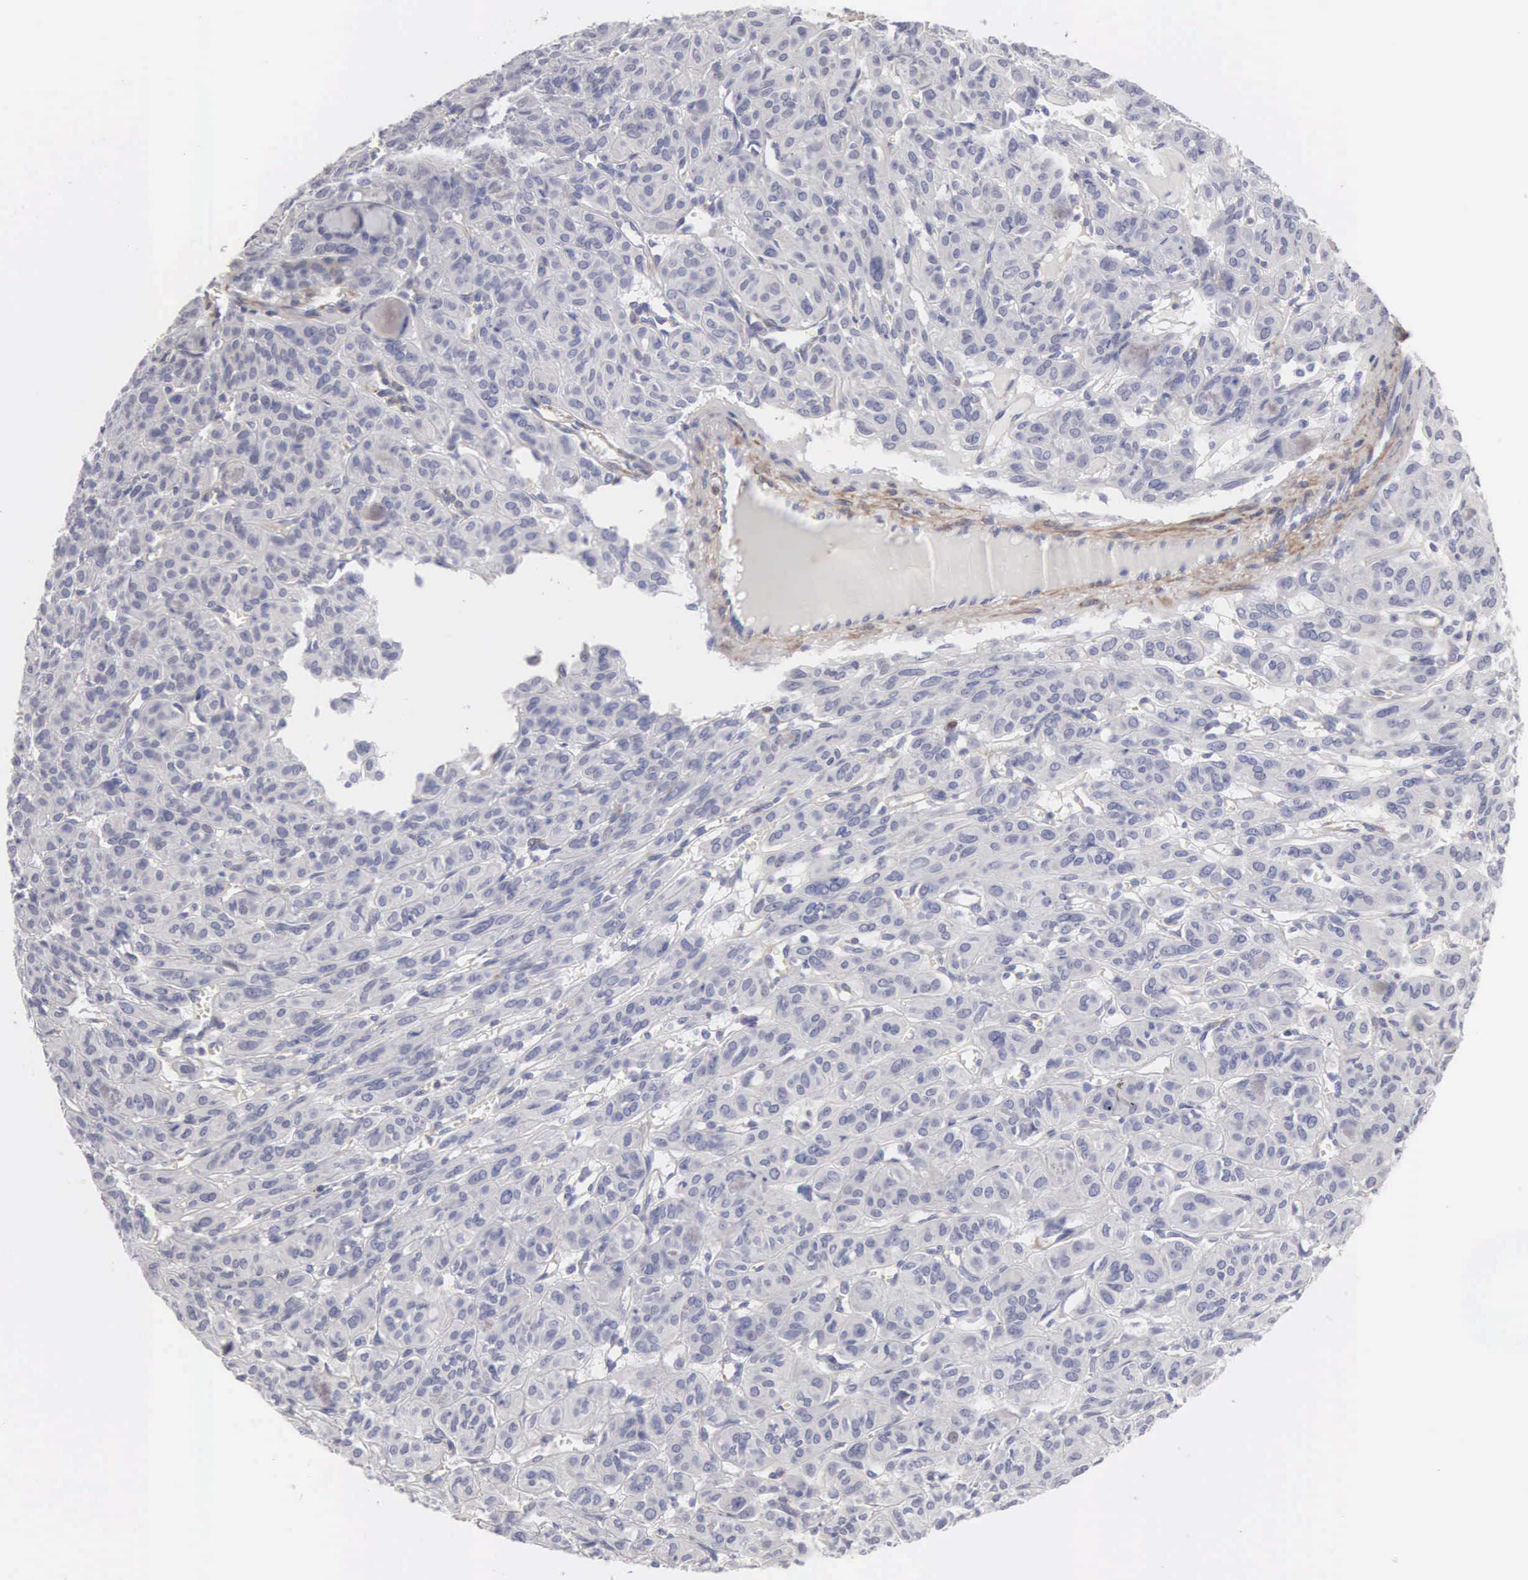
{"staining": {"intensity": "negative", "quantity": "none", "location": "none"}, "tissue": "thyroid cancer", "cell_type": "Tumor cells", "image_type": "cancer", "snomed": [{"axis": "morphology", "description": "Follicular adenoma carcinoma, NOS"}, {"axis": "topography", "description": "Thyroid gland"}], "caption": "Immunohistochemistry (IHC) image of neoplastic tissue: follicular adenoma carcinoma (thyroid) stained with DAB displays no significant protein expression in tumor cells.", "gene": "ELFN2", "patient": {"sex": "female", "age": 71}}